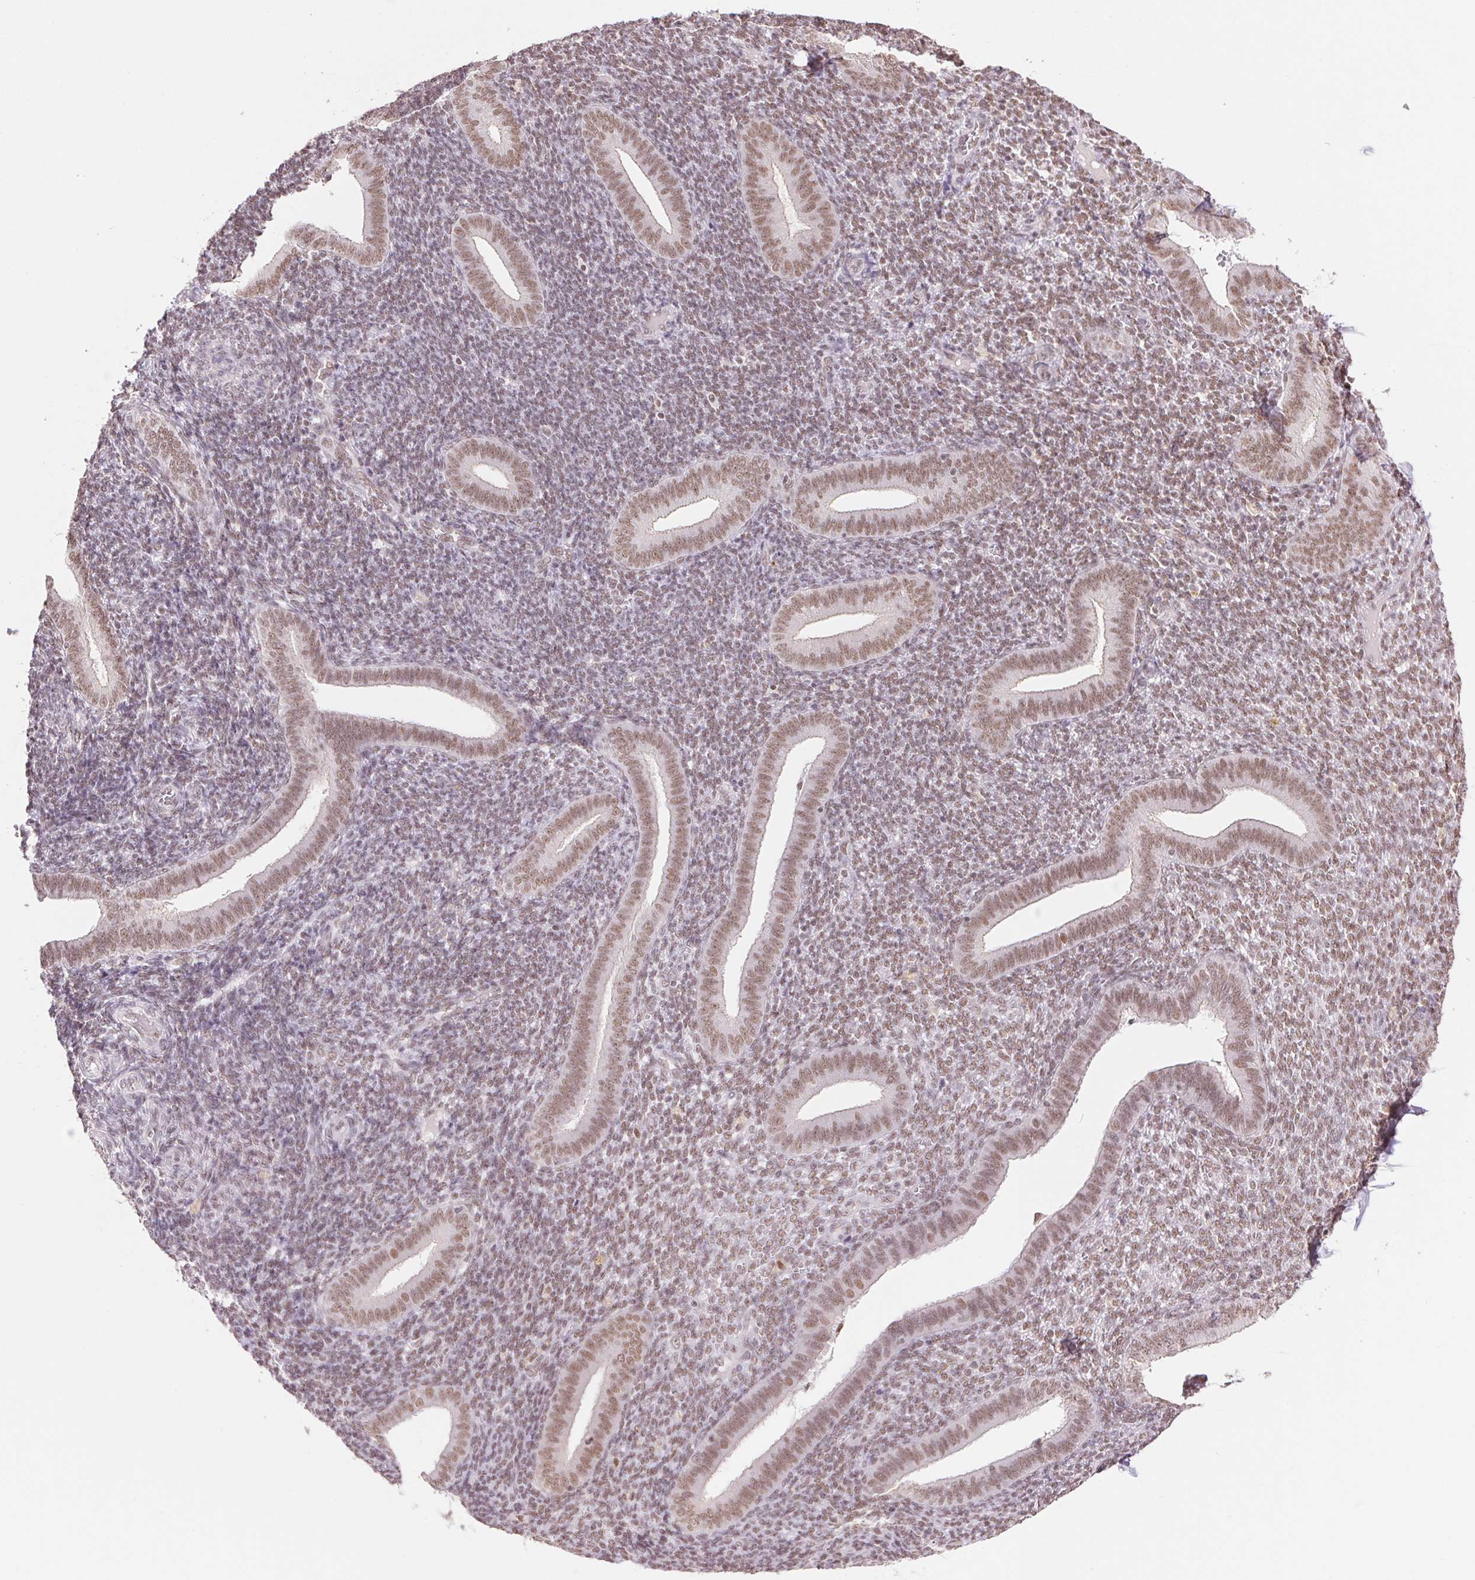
{"staining": {"intensity": "weak", "quantity": "25%-75%", "location": "nuclear"}, "tissue": "endometrium", "cell_type": "Cells in endometrial stroma", "image_type": "normal", "snomed": [{"axis": "morphology", "description": "Normal tissue, NOS"}, {"axis": "topography", "description": "Endometrium"}], "caption": "Human endometrium stained with a brown dye shows weak nuclear positive positivity in about 25%-75% of cells in endometrial stroma.", "gene": "RPRD1B", "patient": {"sex": "female", "age": 25}}